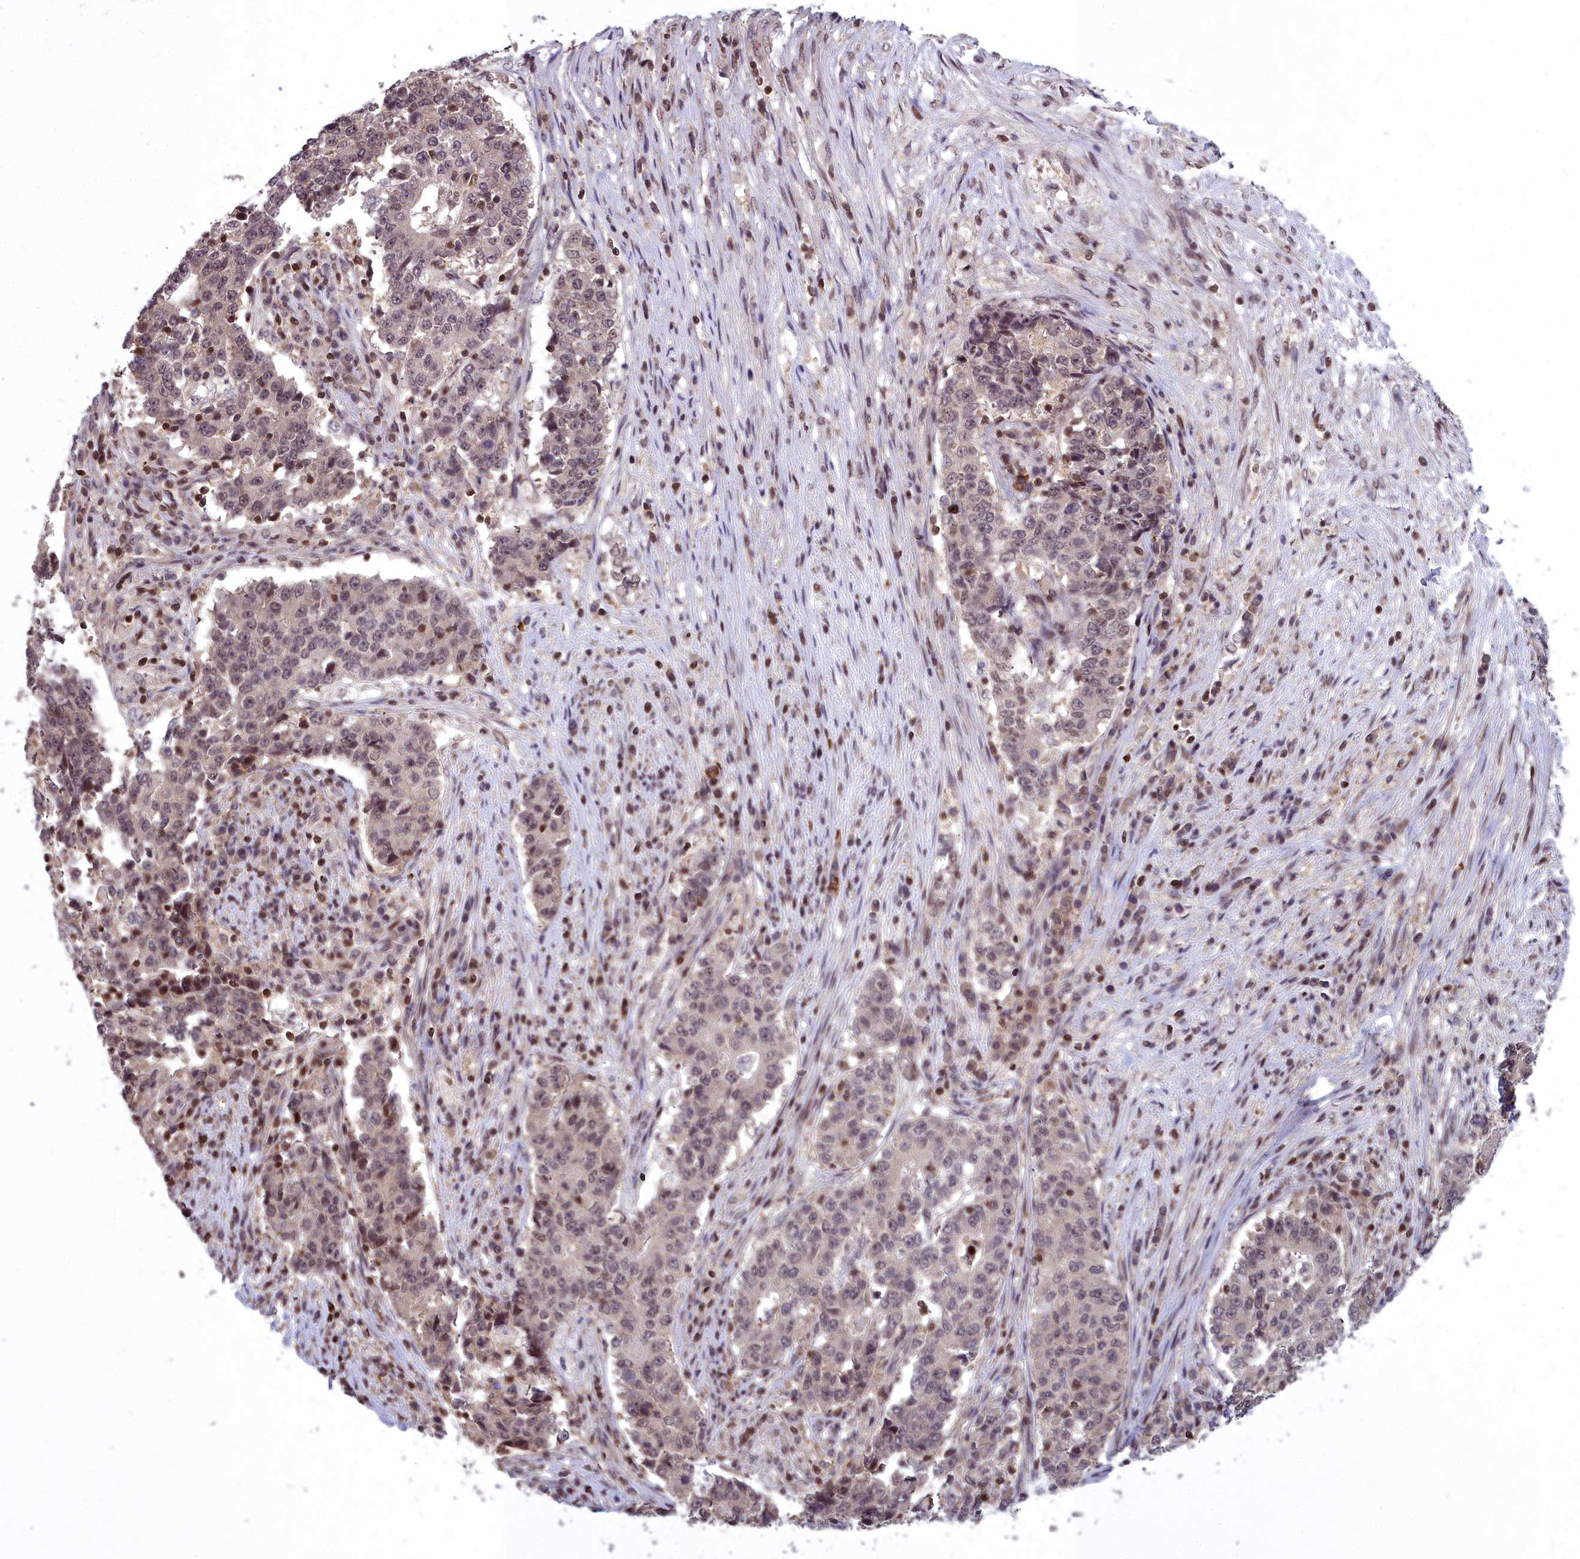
{"staining": {"intensity": "weak", "quantity": "25%-75%", "location": "nuclear"}, "tissue": "stomach cancer", "cell_type": "Tumor cells", "image_type": "cancer", "snomed": [{"axis": "morphology", "description": "Adenocarcinoma, NOS"}, {"axis": "topography", "description": "Stomach"}], "caption": "Weak nuclear positivity for a protein is identified in about 25%-75% of tumor cells of stomach cancer using IHC.", "gene": "GMEB1", "patient": {"sex": "male", "age": 59}}